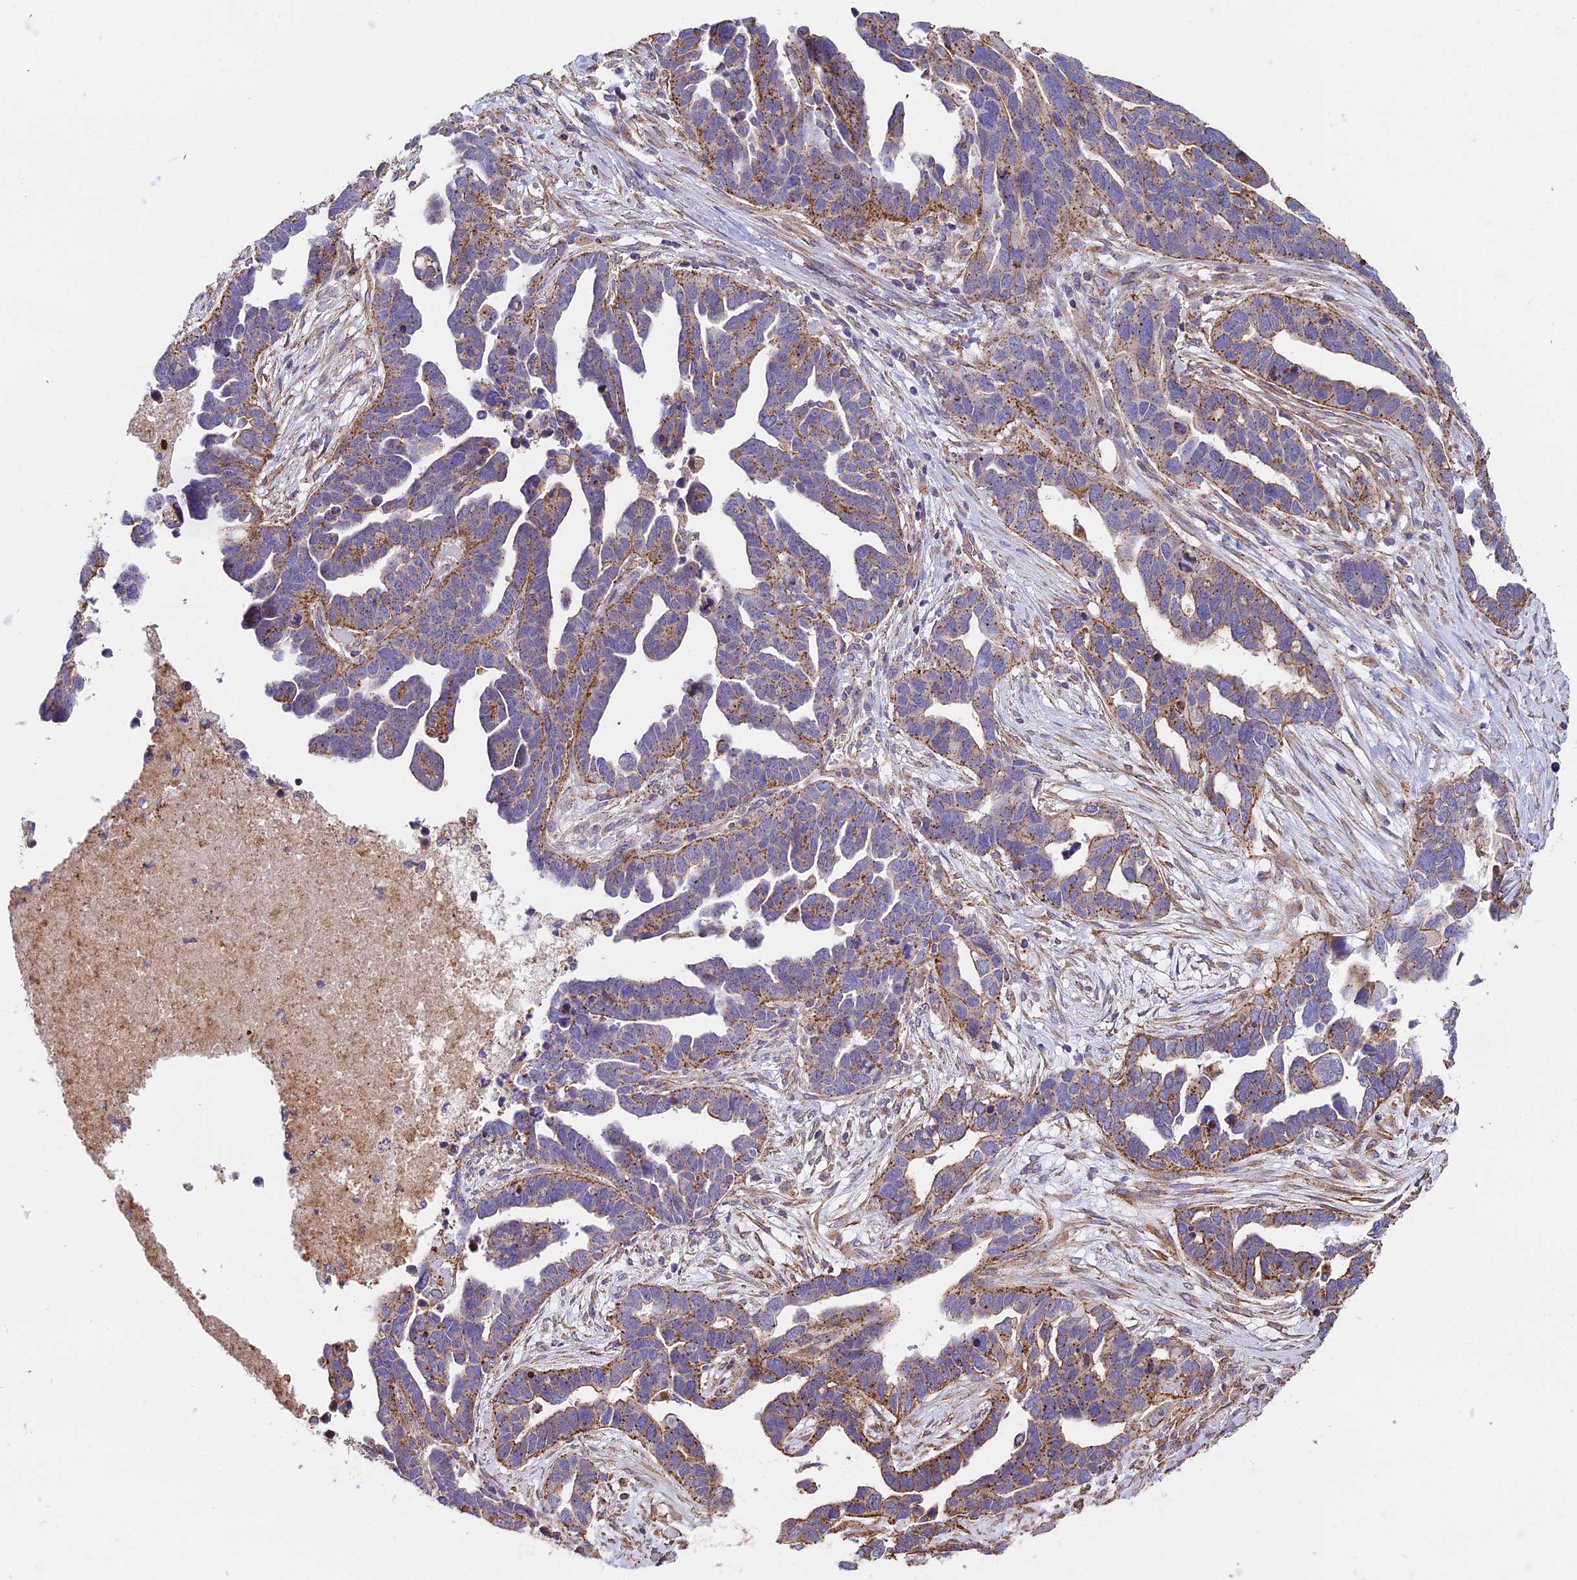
{"staining": {"intensity": "moderate", "quantity": "25%-75%", "location": "cytoplasmic/membranous"}, "tissue": "ovarian cancer", "cell_type": "Tumor cells", "image_type": "cancer", "snomed": [{"axis": "morphology", "description": "Cystadenocarcinoma, serous, NOS"}, {"axis": "topography", "description": "Ovary"}], "caption": "Protein expression analysis of human serous cystadenocarcinoma (ovarian) reveals moderate cytoplasmic/membranous expression in approximately 25%-75% of tumor cells.", "gene": "QRFP", "patient": {"sex": "female", "age": 54}}